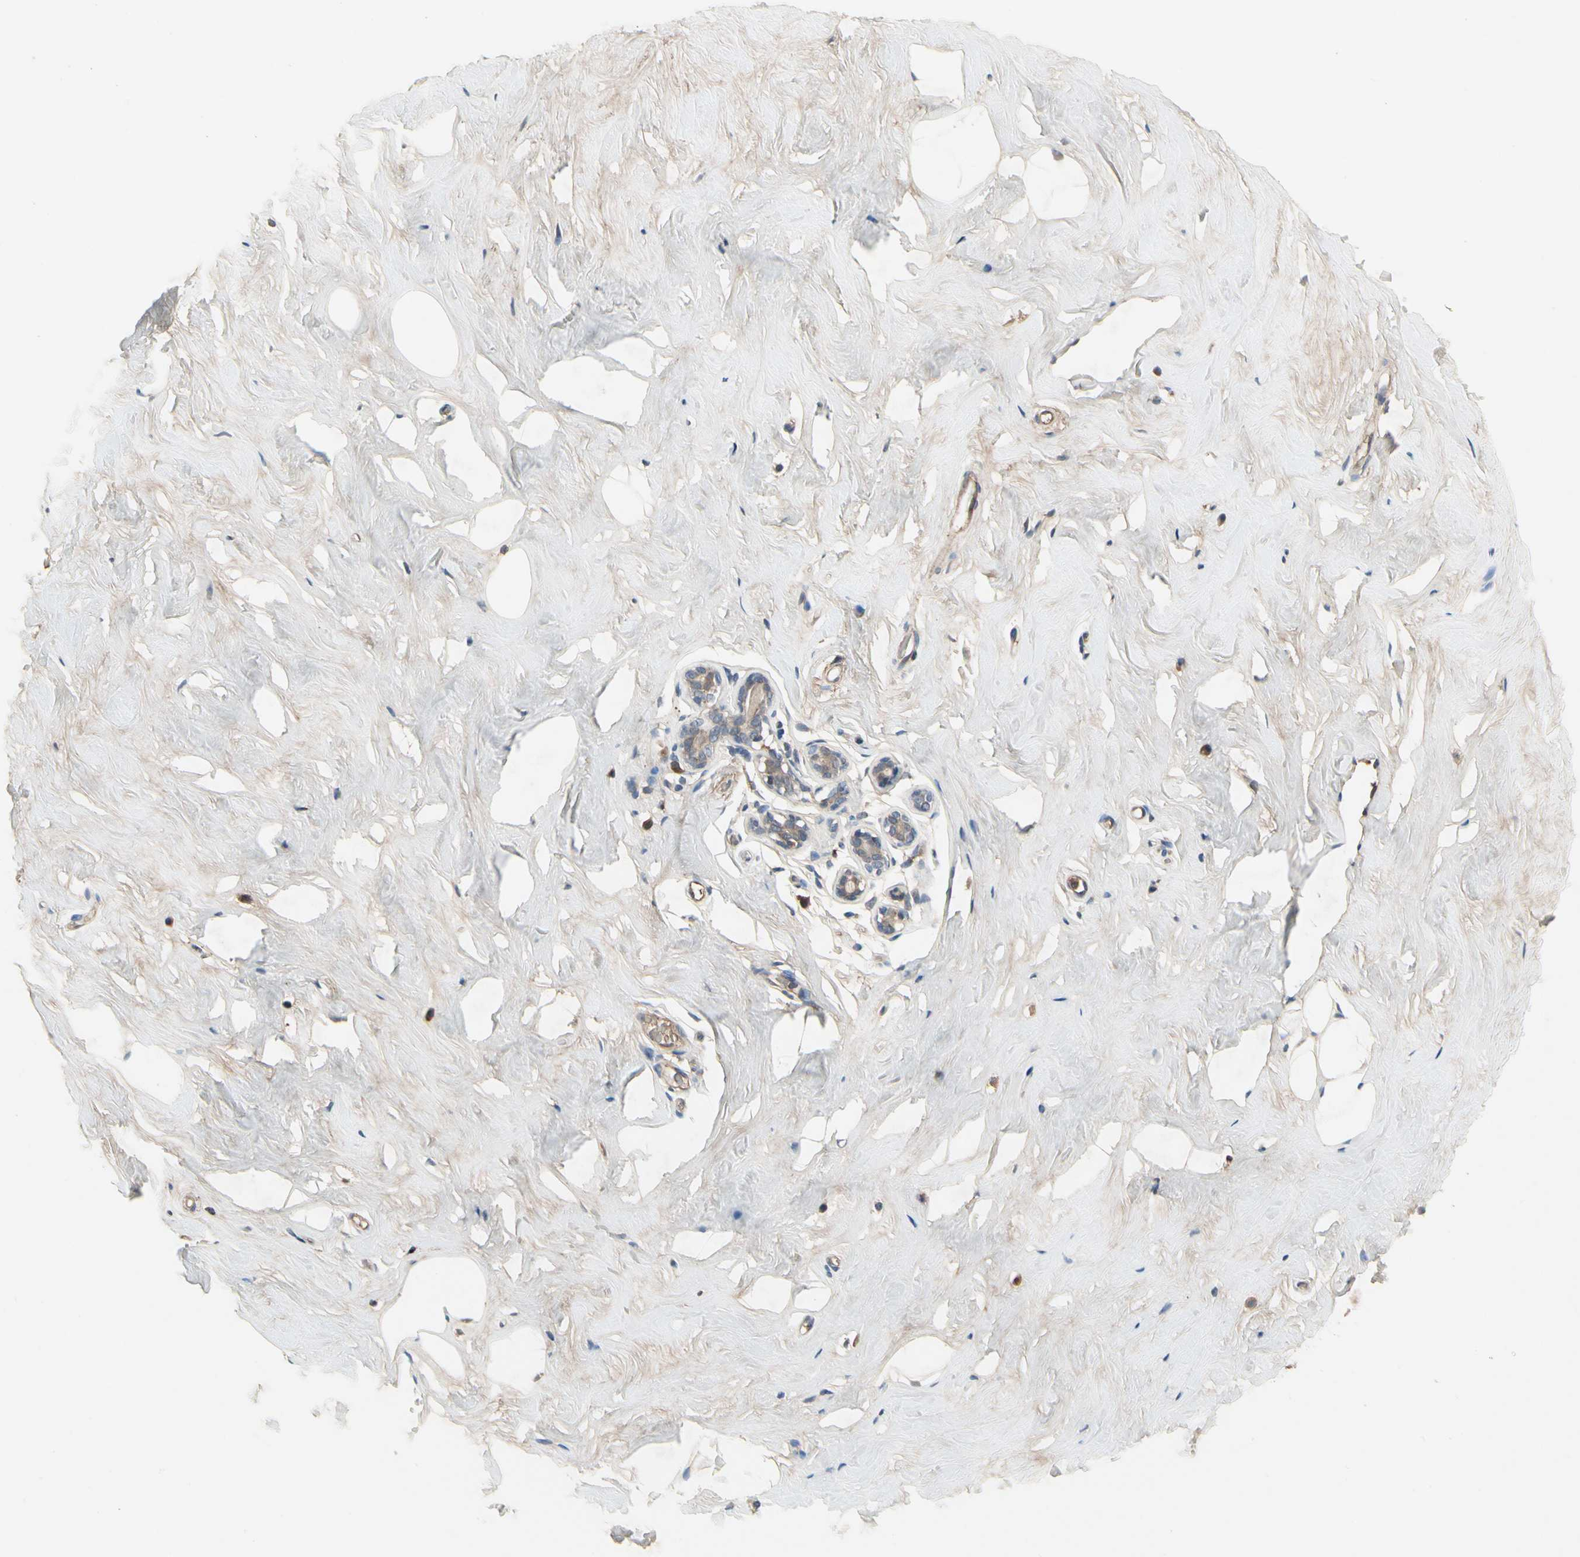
{"staining": {"intensity": "weak", "quantity": ">75%", "location": "cytoplasmic/membranous"}, "tissue": "breast", "cell_type": "Adipocytes", "image_type": "normal", "snomed": [{"axis": "morphology", "description": "Normal tissue, NOS"}, {"axis": "topography", "description": "Breast"}], "caption": "Brown immunohistochemical staining in benign breast shows weak cytoplasmic/membranous positivity in about >75% of adipocytes.", "gene": "IL1RL1", "patient": {"sex": "female", "age": 75}}